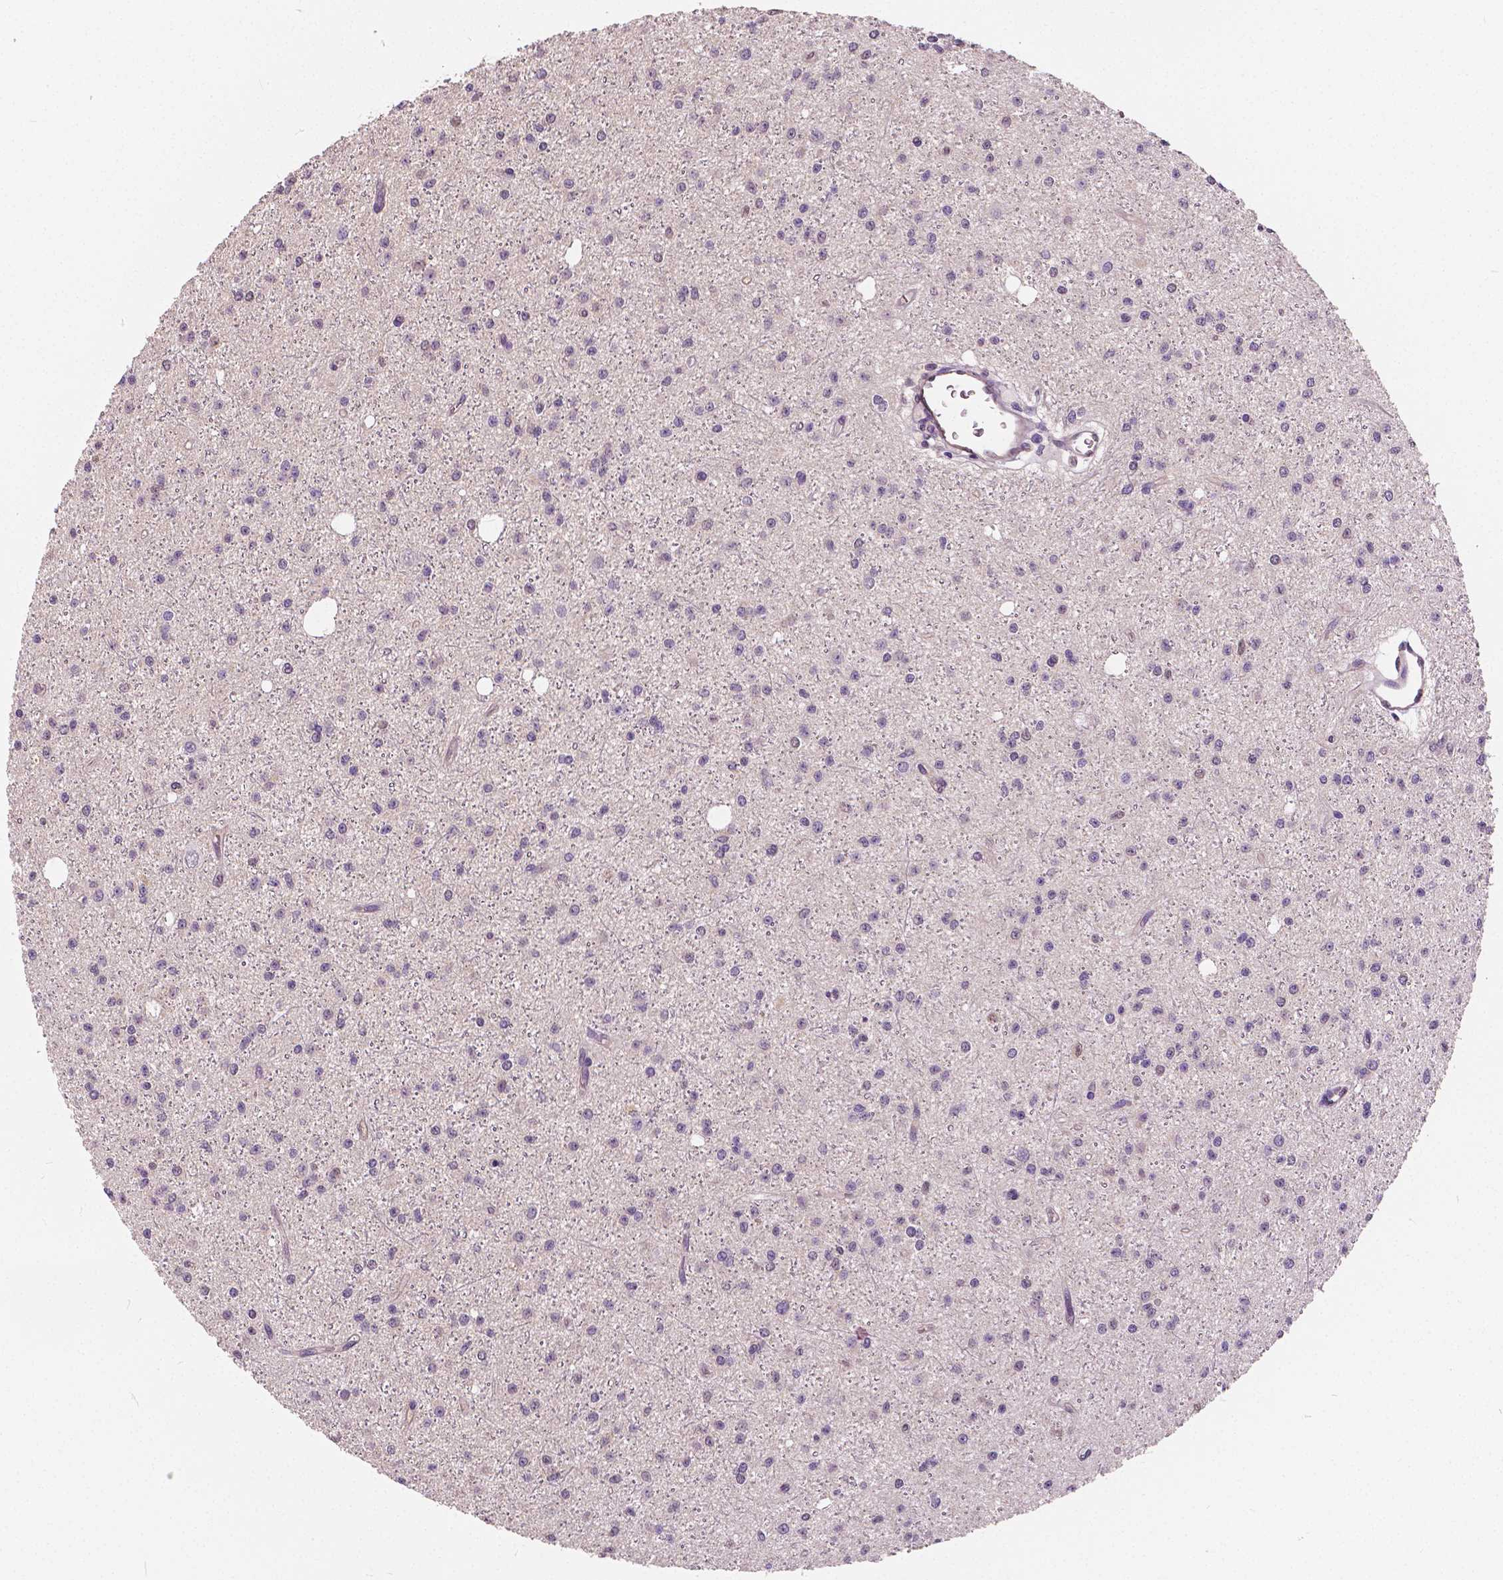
{"staining": {"intensity": "negative", "quantity": "none", "location": "none"}, "tissue": "glioma", "cell_type": "Tumor cells", "image_type": "cancer", "snomed": [{"axis": "morphology", "description": "Glioma, malignant, Low grade"}, {"axis": "topography", "description": "Brain"}], "caption": "This is an immunohistochemistry histopathology image of glioma. There is no staining in tumor cells.", "gene": "TKFC", "patient": {"sex": "male", "age": 27}}